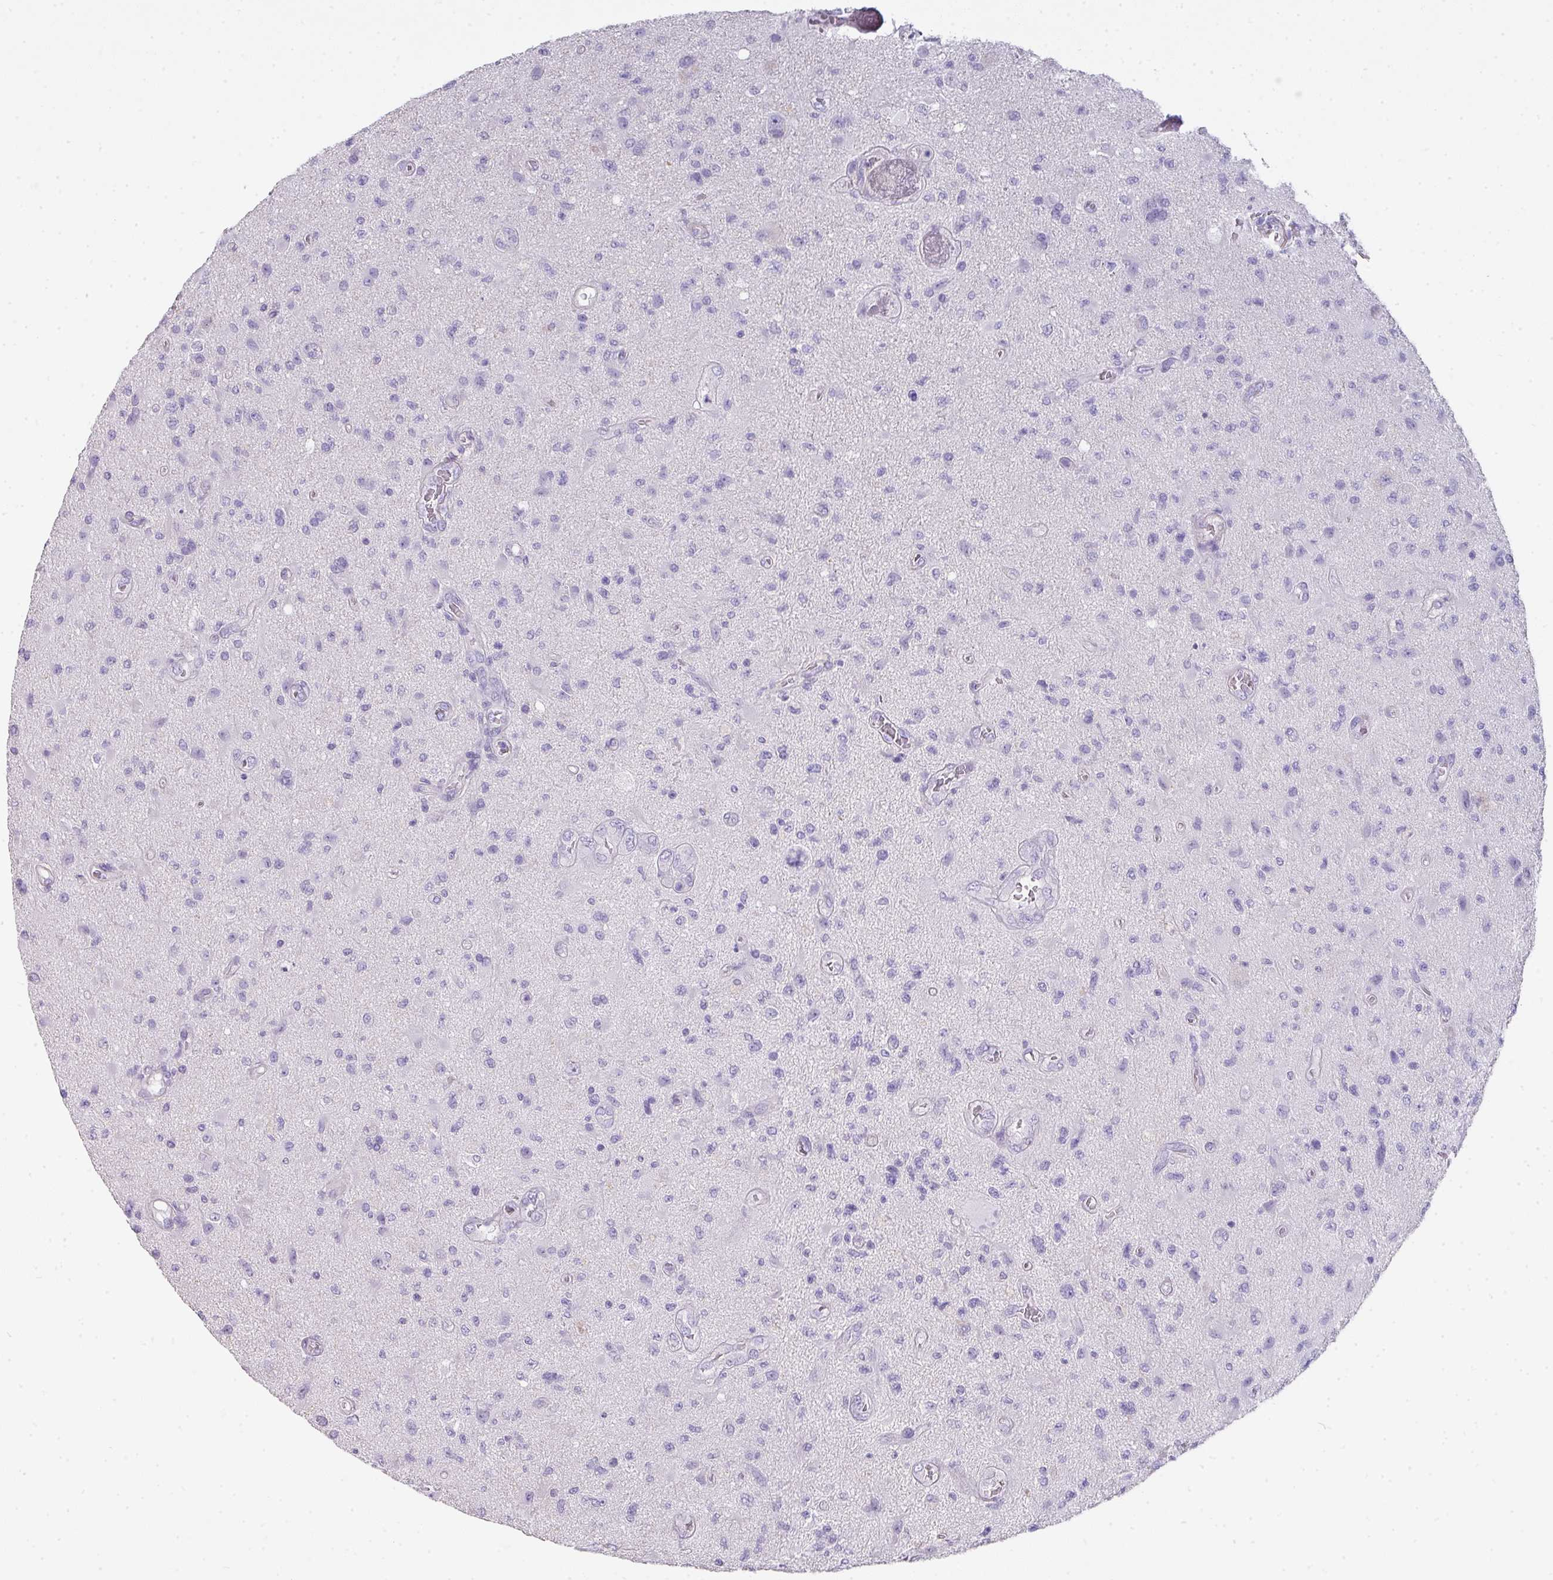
{"staining": {"intensity": "negative", "quantity": "none", "location": "none"}, "tissue": "glioma", "cell_type": "Tumor cells", "image_type": "cancer", "snomed": [{"axis": "morphology", "description": "Glioma, malignant, High grade"}, {"axis": "topography", "description": "Brain"}], "caption": "Immunohistochemistry (IHC) histopathology image of neoplastic tissue: human glioma stained with DAB (3,3'-diaminobenzidine) shows no significant protein staining in tumor cells. (DAB (3,3'-diaminobenzidine) immunohistochemistry, high magnification).", "gene": "GLI4", "patient": {"sex": "male", "age": 67}}